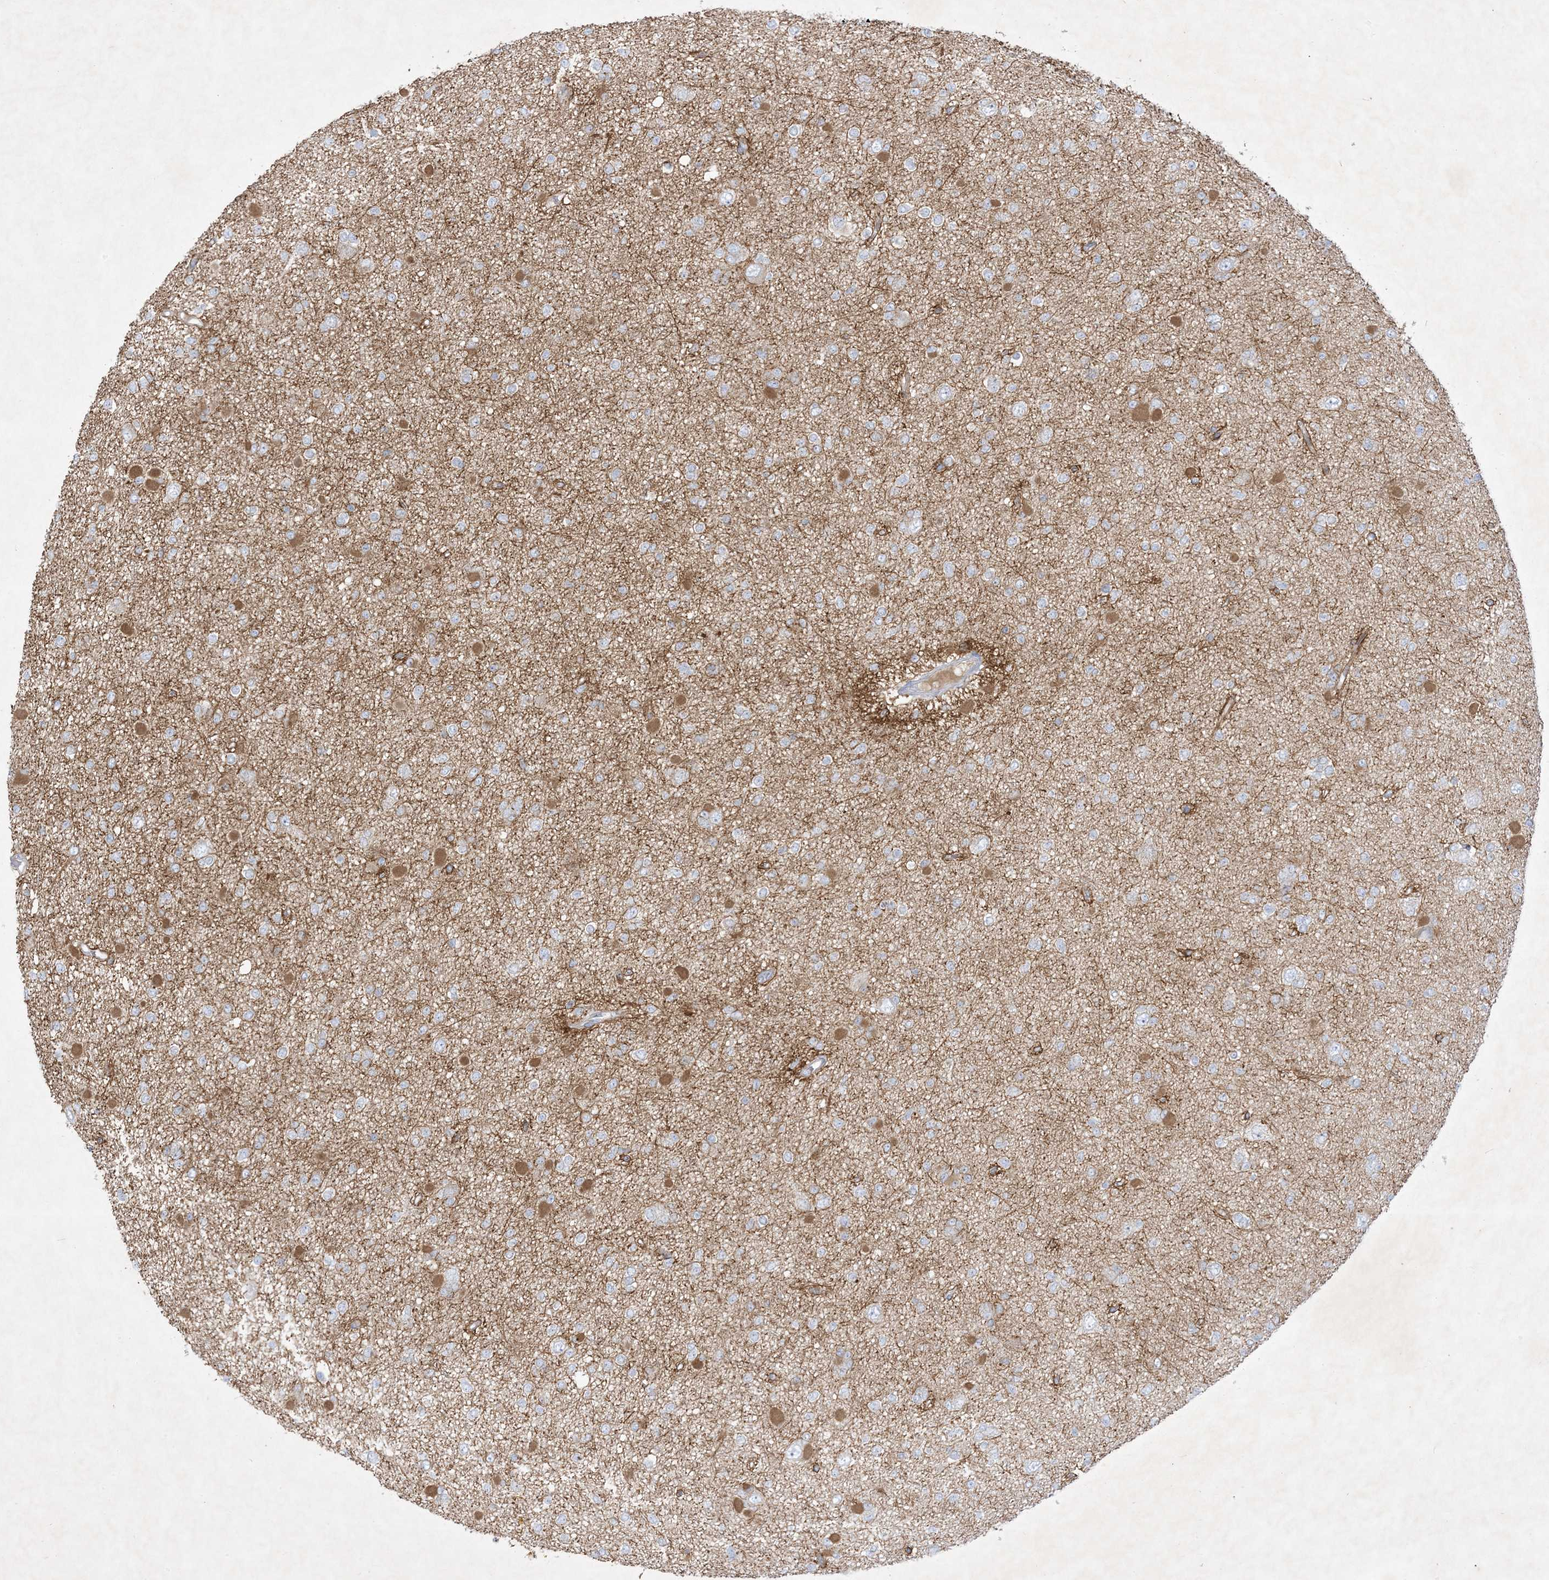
{"staining": {"intensity": "negative", "quantity": "none", "location": "none"}, "tissue": "glioma", "cell_type": "Tumor cells", "image_type": "cancer", "snomed": [{"axis": "morphology", "description": "Glioma, malignant, Low grade"}, {"axis": "topography", "description": "Brain"}], "caption": "Protein analysis of malignant glioma (low-grade) reveals no significant positivity in tumor cells.", "gene": "PLEKHA3", "patient": {"sex": "female", "age": 22}}